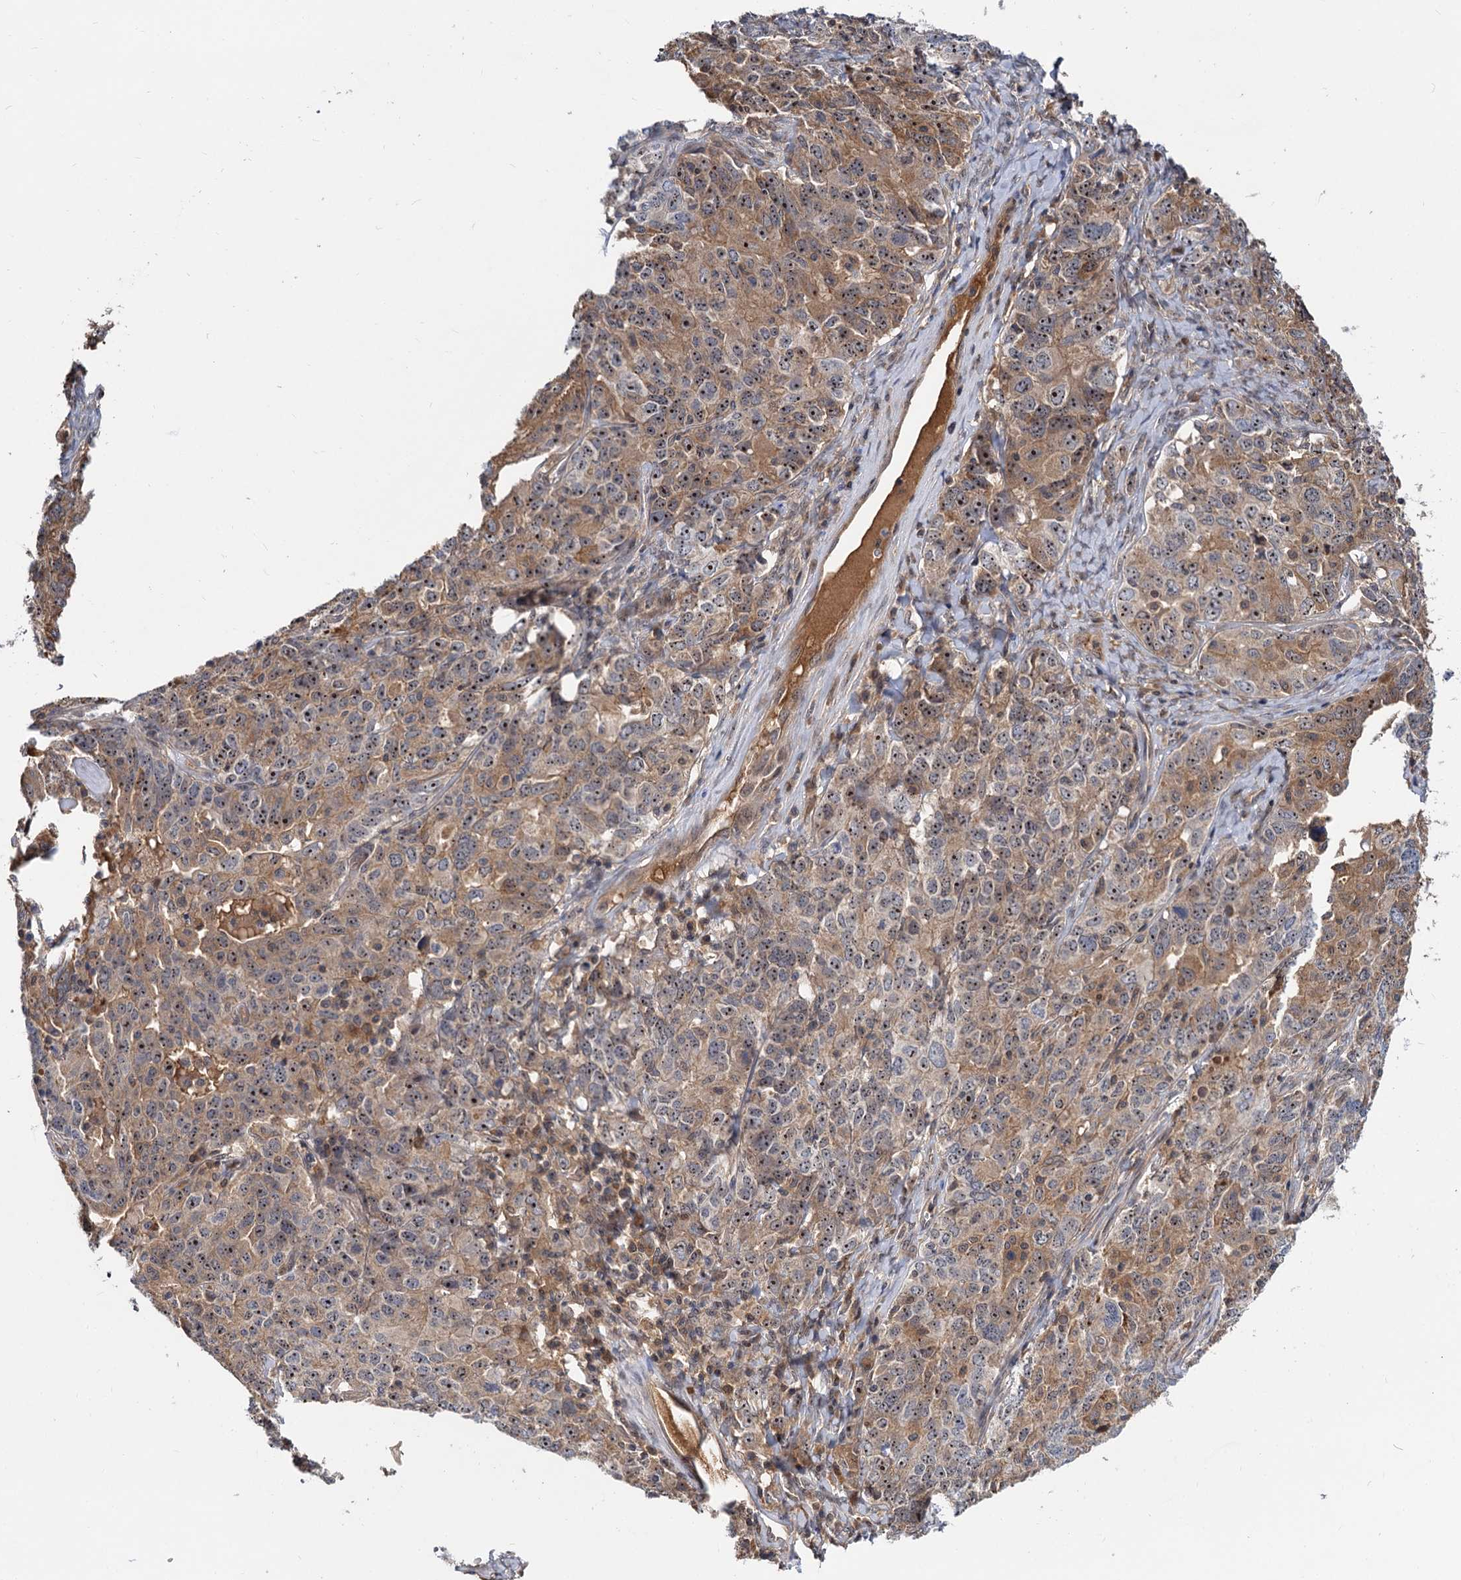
{"staining": {"intensity": "moderate", "quantity": ">75%", "location": "cytoplasmic/membranous,nuclear"}, "tissue": "ovarian cancer", "cell_type": "Tumor cells", "image_type": "cancer", "snomed": [{"axis": "morphology", "description": "Carcinoma, endometroid"}, {"axis": "topography", "description": "Ovary"}], "caption": "A brown stain shows moderate cytoplasmic/membranous and nuclear staining of a protein in ovarian cancer tumor cells. The staining was performed using DAB, with brown indicating positive protein expression. Nuclei are stained blue with hematoxylin.", "gene": "SNX15", "patient": {"sex": "female", "age": 62}}